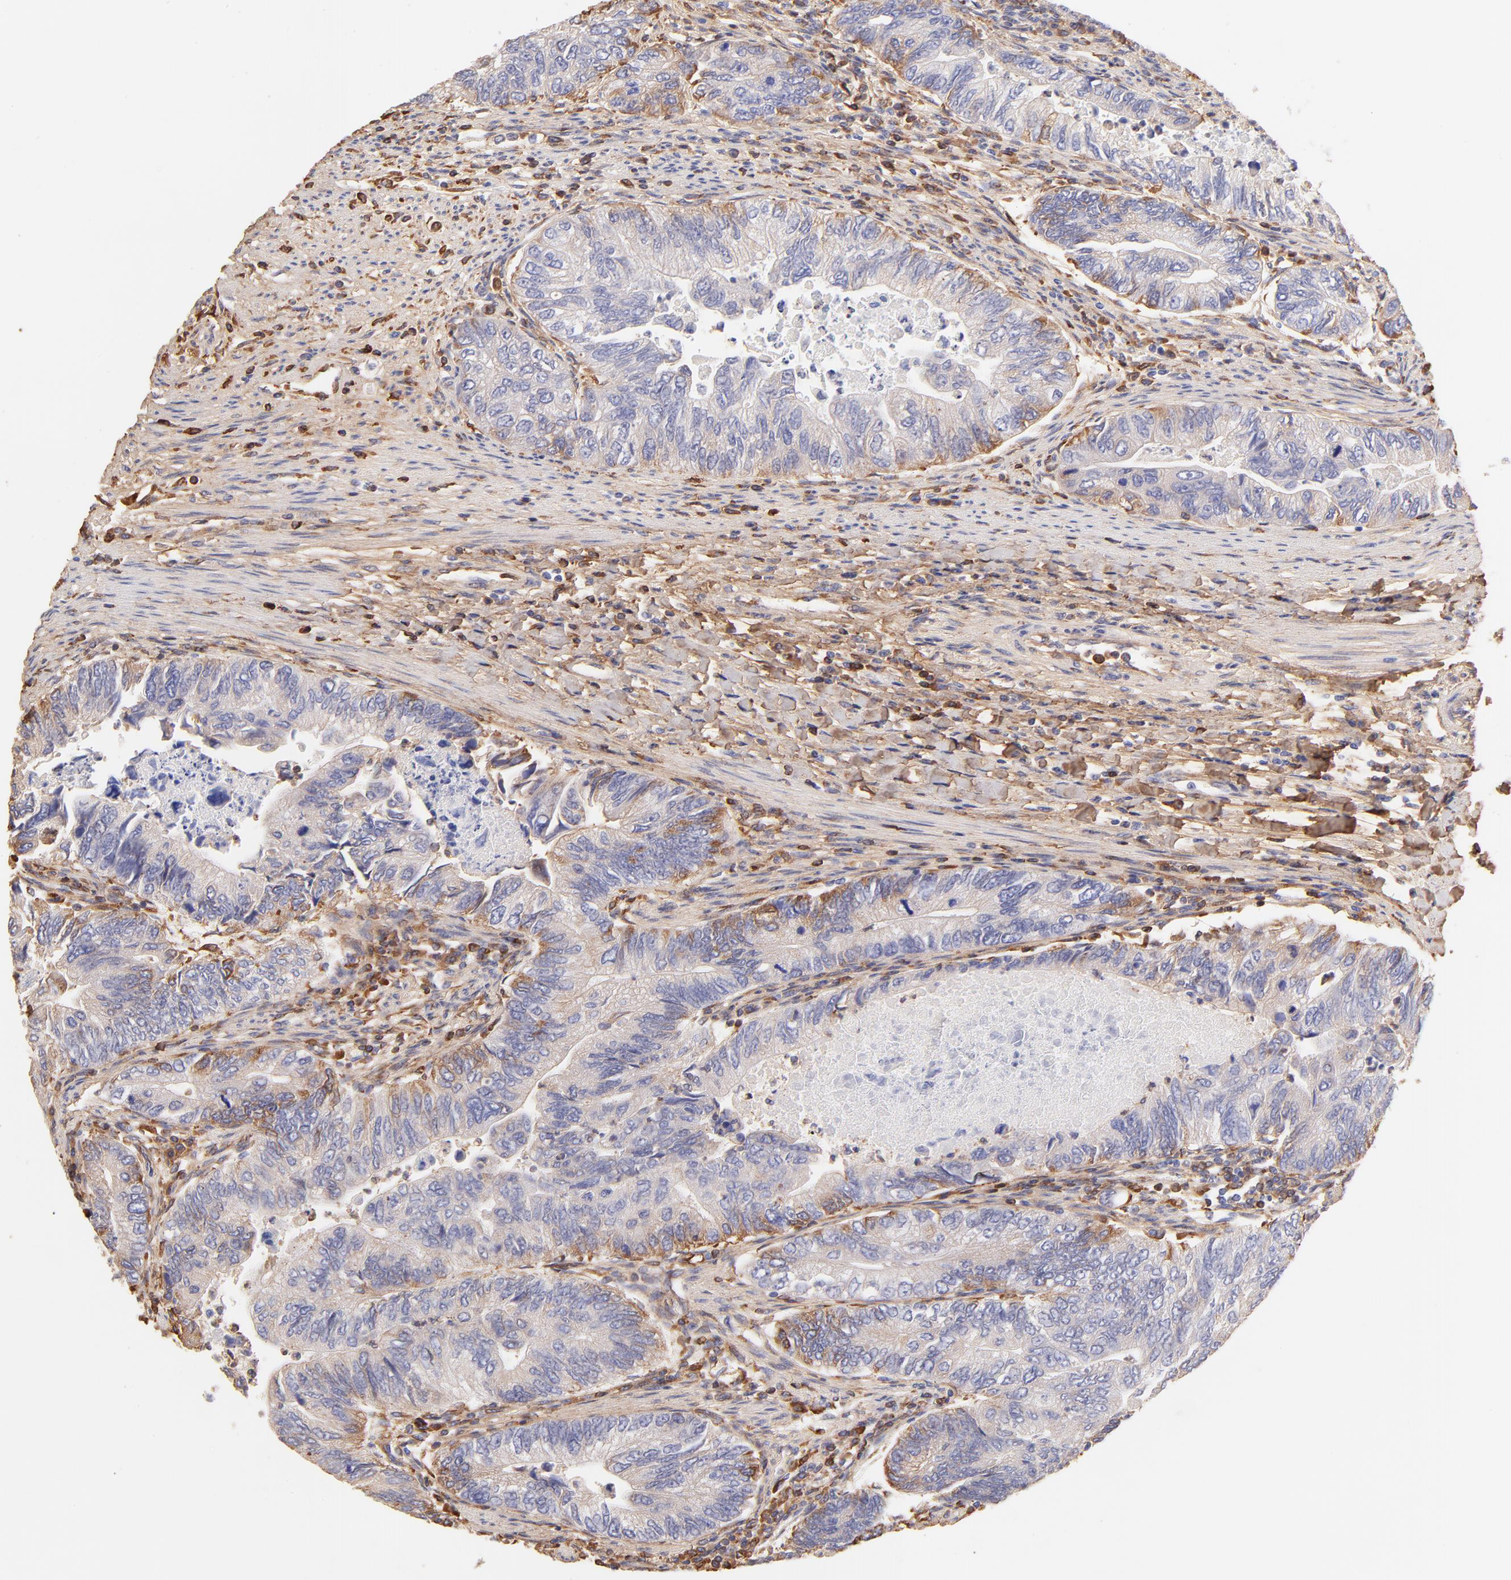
{"staining": {"intensity": "weak", "quantity": ">75%", "location": "cytoplasmic/membranous"}, "tissue": "colorectal cancer", "cell_type": "Tumor cells", "image_type": "cancer", "snomed": [{"axis": "morphology", "description": "Adenocarcinoma, NOS"}, {"axis": "topography", "description": "Colon"}], "caption": "Tumor cells exhibit weak cytoplasmic/membranous positivity in about >75% of cells in colorectal cancer. (Stains: DAB in brown, nuclei in blue, Microscopy: brightfield microscopy at high magnification).", "gene": "BGN", "patient": {"sex": "female", "age": 11}}